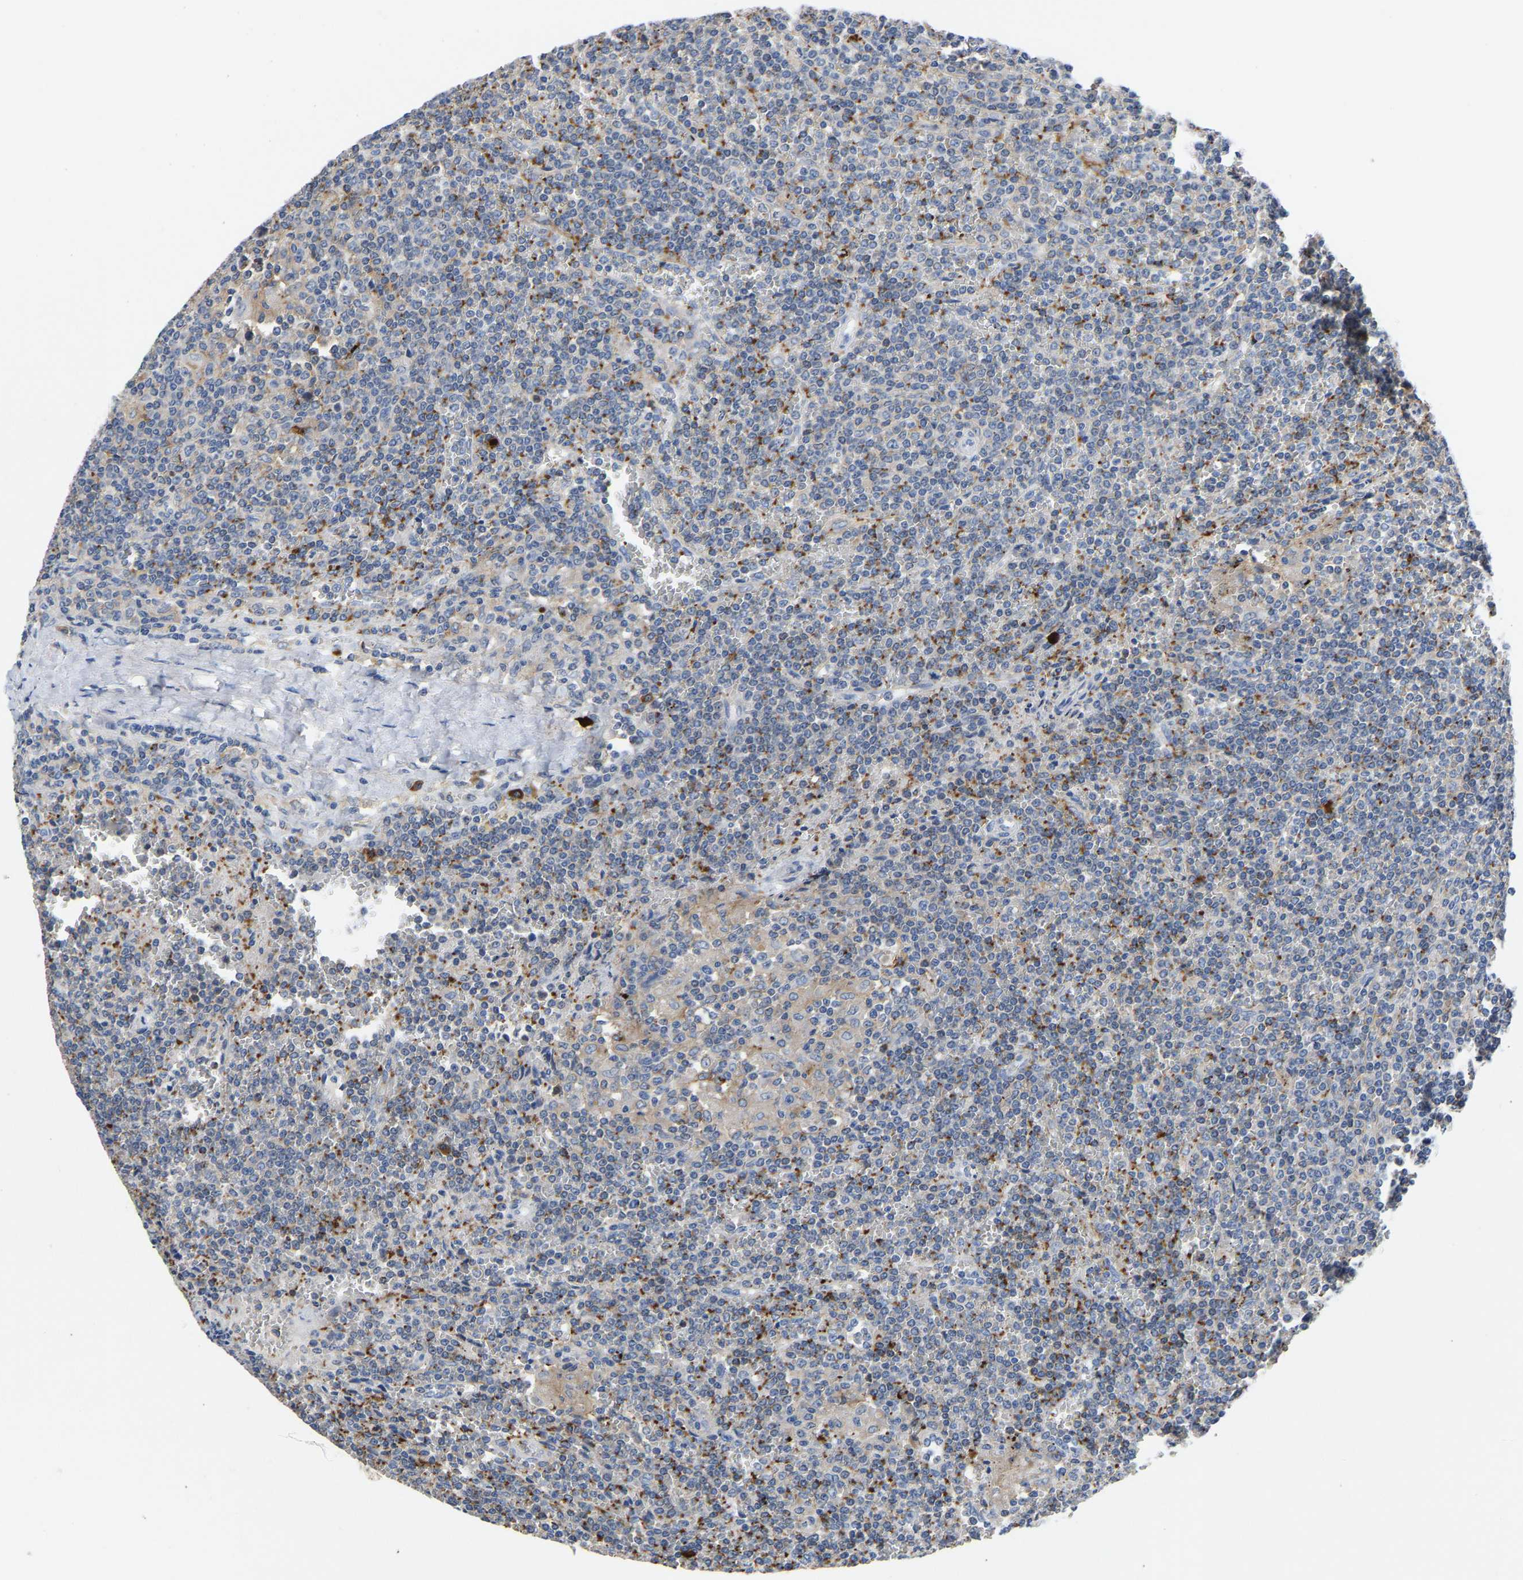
{"staining": {"intensity": "negative", "quantity": "none", "location": "none"}, "tissue": "lymphoma", "cell_type": "Tumor cells", "image_type": "cancer", "snomed": [{"axis": "morphology", "description": "Malignant lymphoma, non-Hodgkin's type, Low grade"}, {"axis": "topography", "description": "Spleen"}], "caption": "Human lymphoma stained for a protein using immunohistochemistry displays no expression in tumor cells.", "gene": "FGF18", "patient": {"sex": "female", "age": 19}}